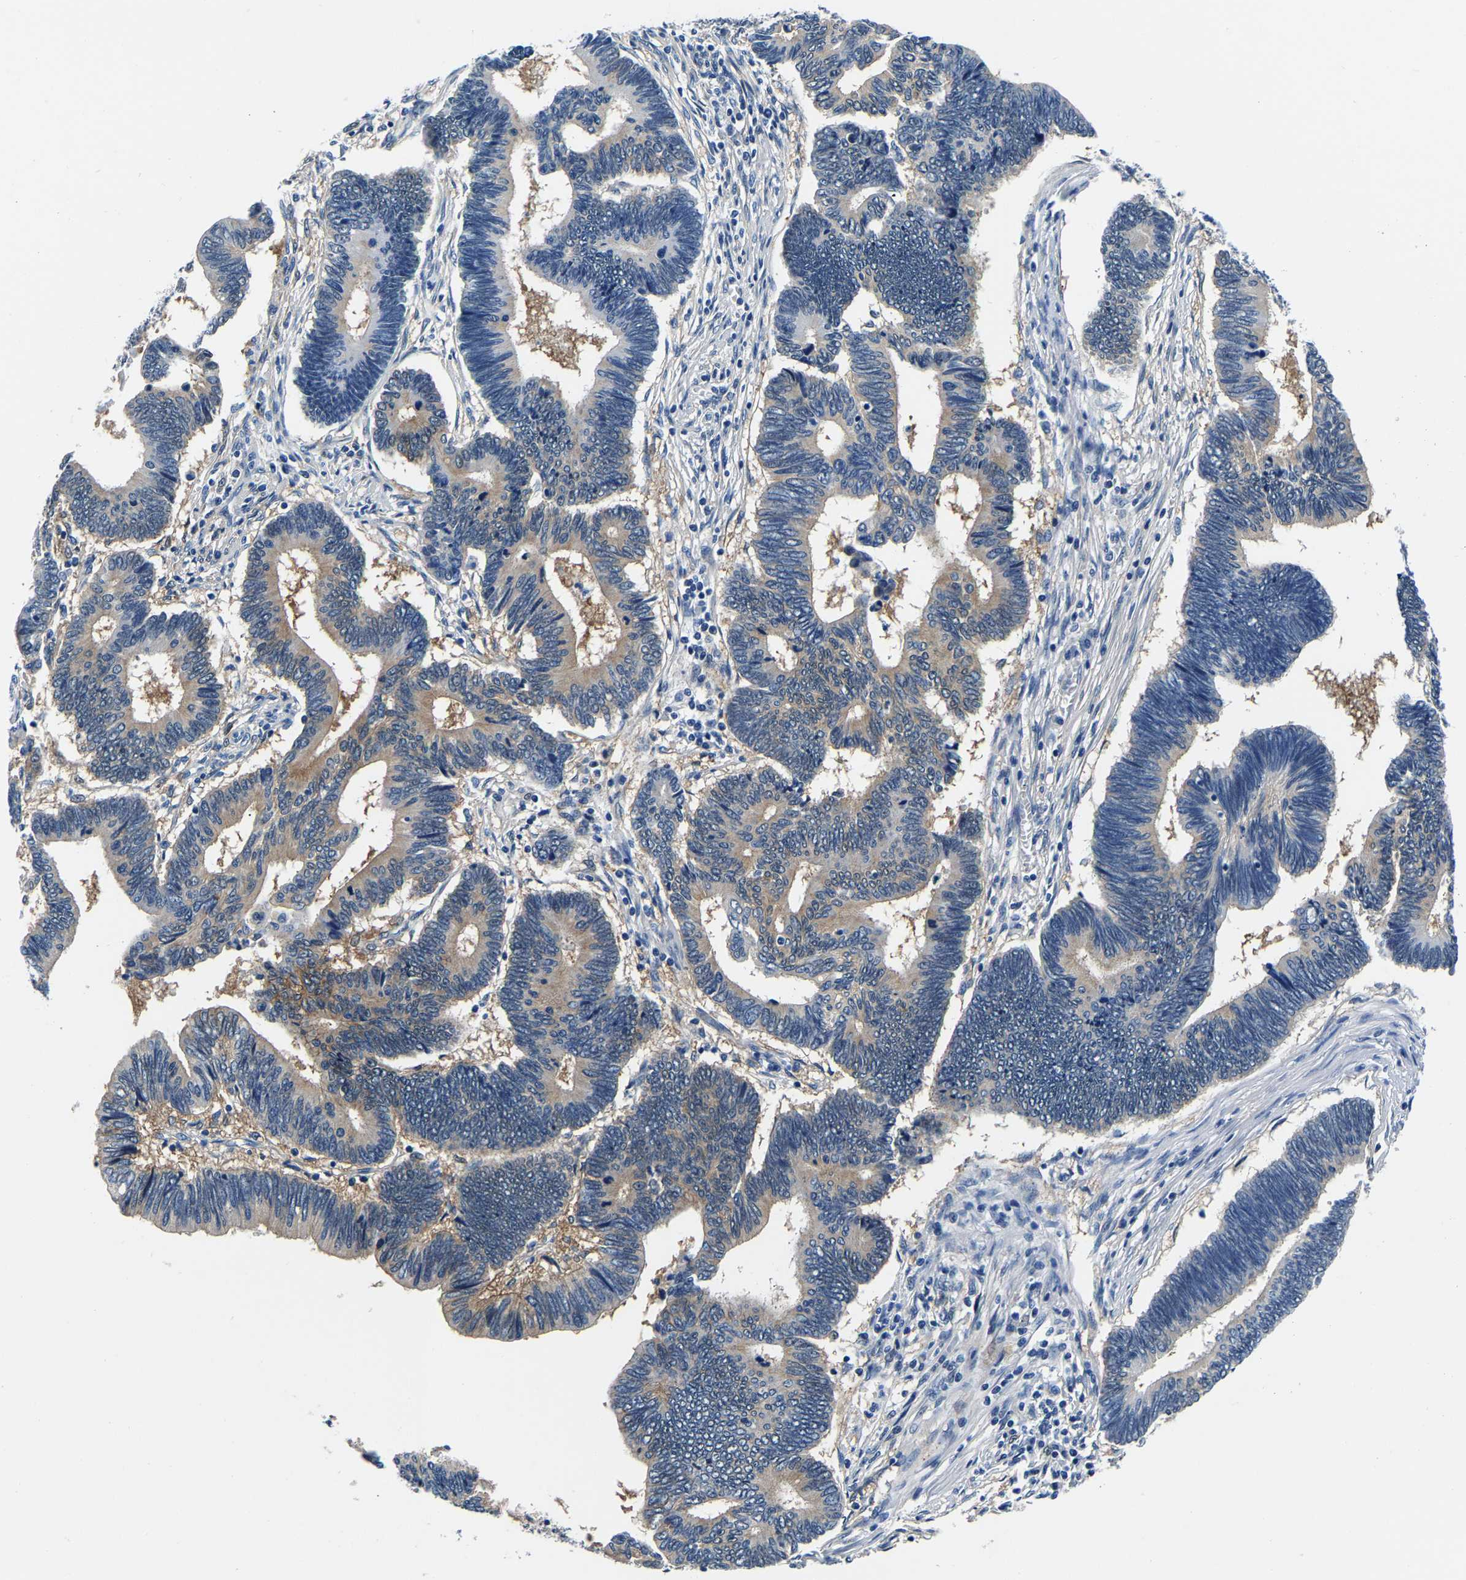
{"staining": {"intensity": "weak", "quantity": "25%-75%", "location": "cytoplasmic/membranous"}, "tissue": "pancreatic cancer", "cell_type": "Tumor cells", "image_type": "cancer", "snomed": [{"axis": "morphology", "description": "Adenocarcinoma, NOS"}, {"axis": "topography", "description": "Pancreas"}], "caption": "High-magnification brightfield microscopy of adenocarcinoma (pancreatic) stained with DAB (brown) and counterstained with hematoxylin (blue). tumor cells exhibit weak cytoplasmic/membranous staining is appreciated in about25%-75% of cells. (DAB IHC, brown staining for protein, blue staining for nuclei).", "gene": "ACO1", "patient": {"sex": "female", "age": 70}}